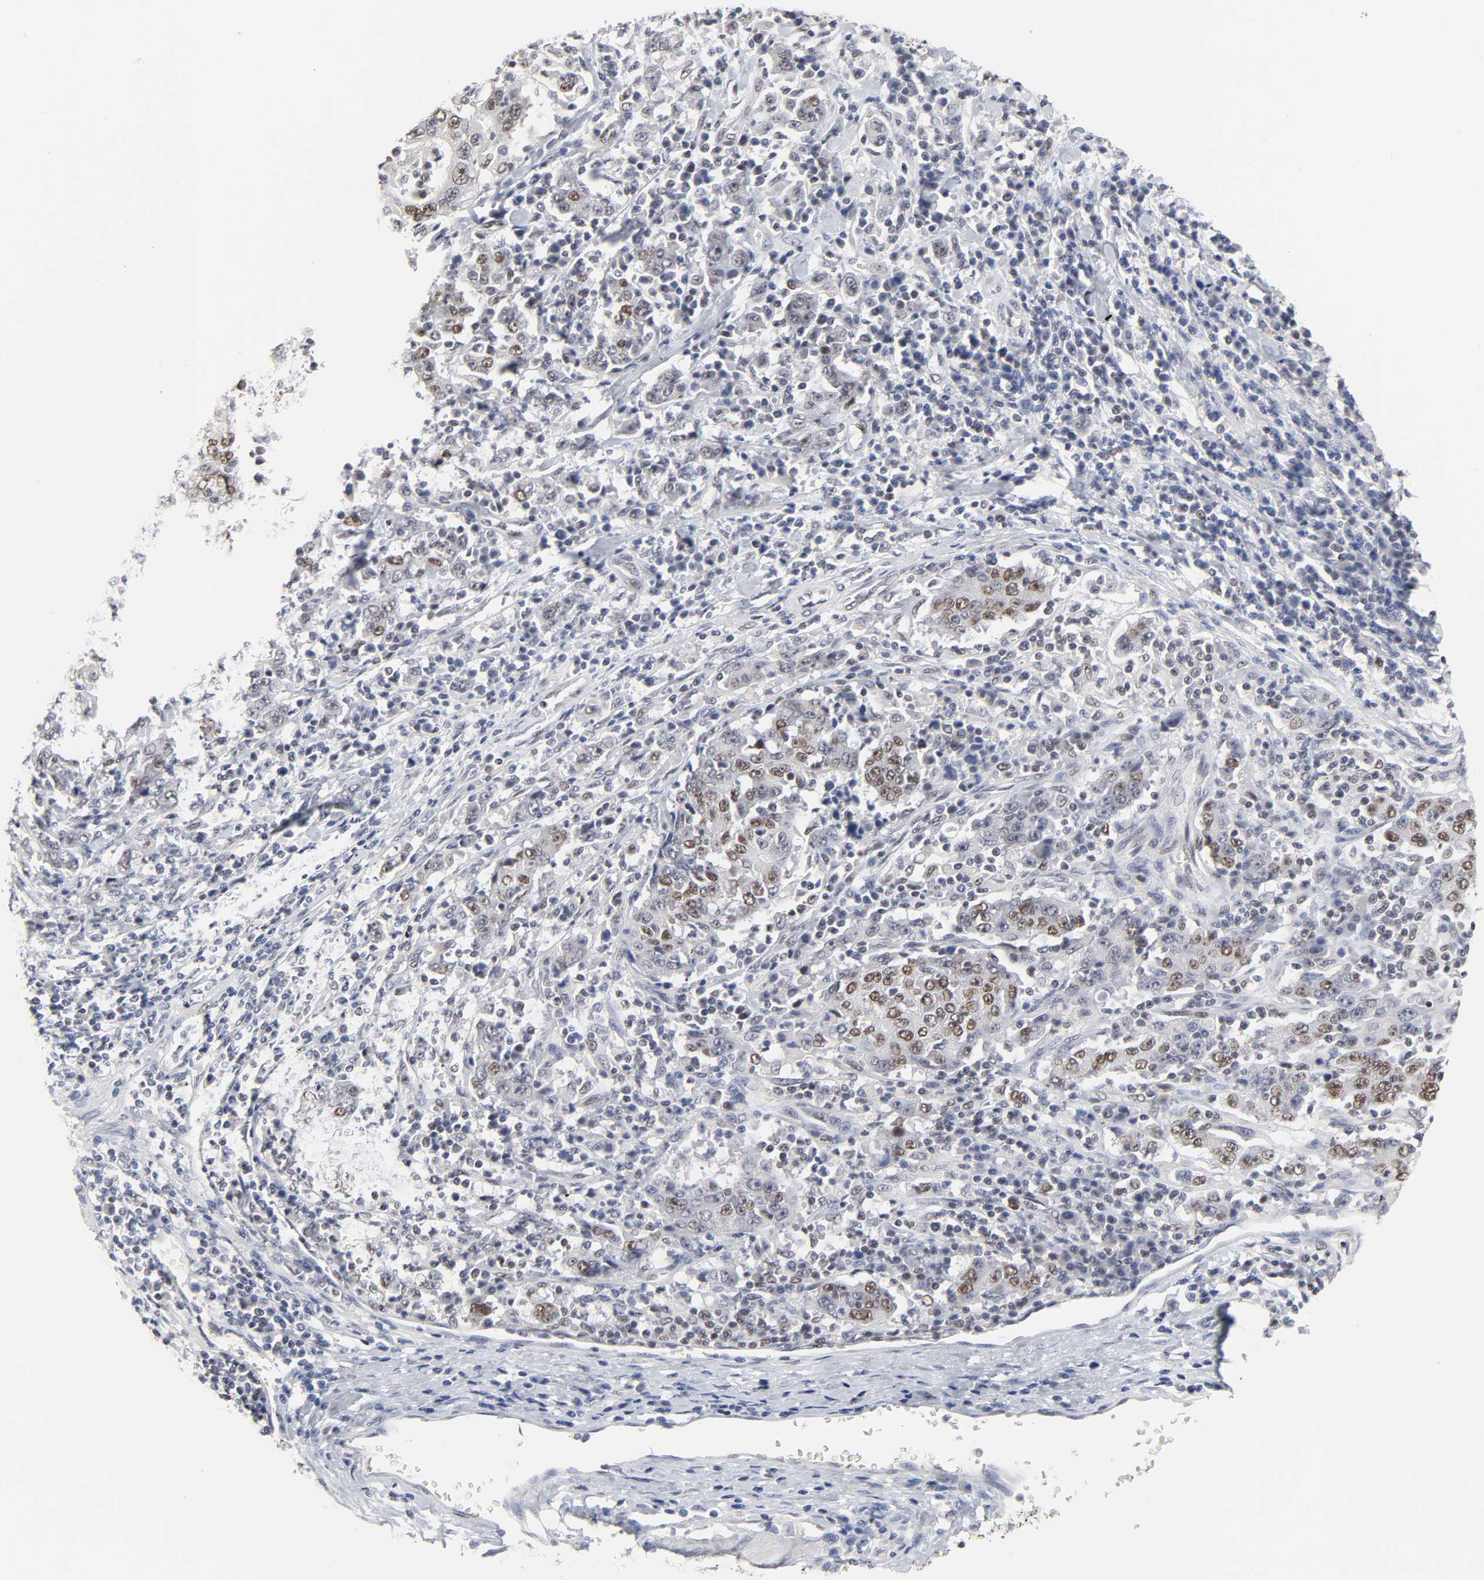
{"staining": {"intensity": "moderate", "quantity": "25%-75%", "location": "nuclear"}, "tissue": "stomach cancer", "cell_type": "Tumor cells", "image_type": "cancer", "snomed": [{"axis": "morphology", "description": "Normal tissue, NOS"}, {"axis": "morphology", "description": "Adenocarcinoma, NOS"}, {"axis": "topography", "description": "Stomach, upper"}, {"axis": "topography", "description": "Stomach"}], "caption": "The image displays immunohistochemical staining of stomach cancer. There is moderate nuclear staining is seen in approximately 25%-75% of tumor cells.", "gene": "TRIM33", "patient": {"sex": "male", "age": 59}}